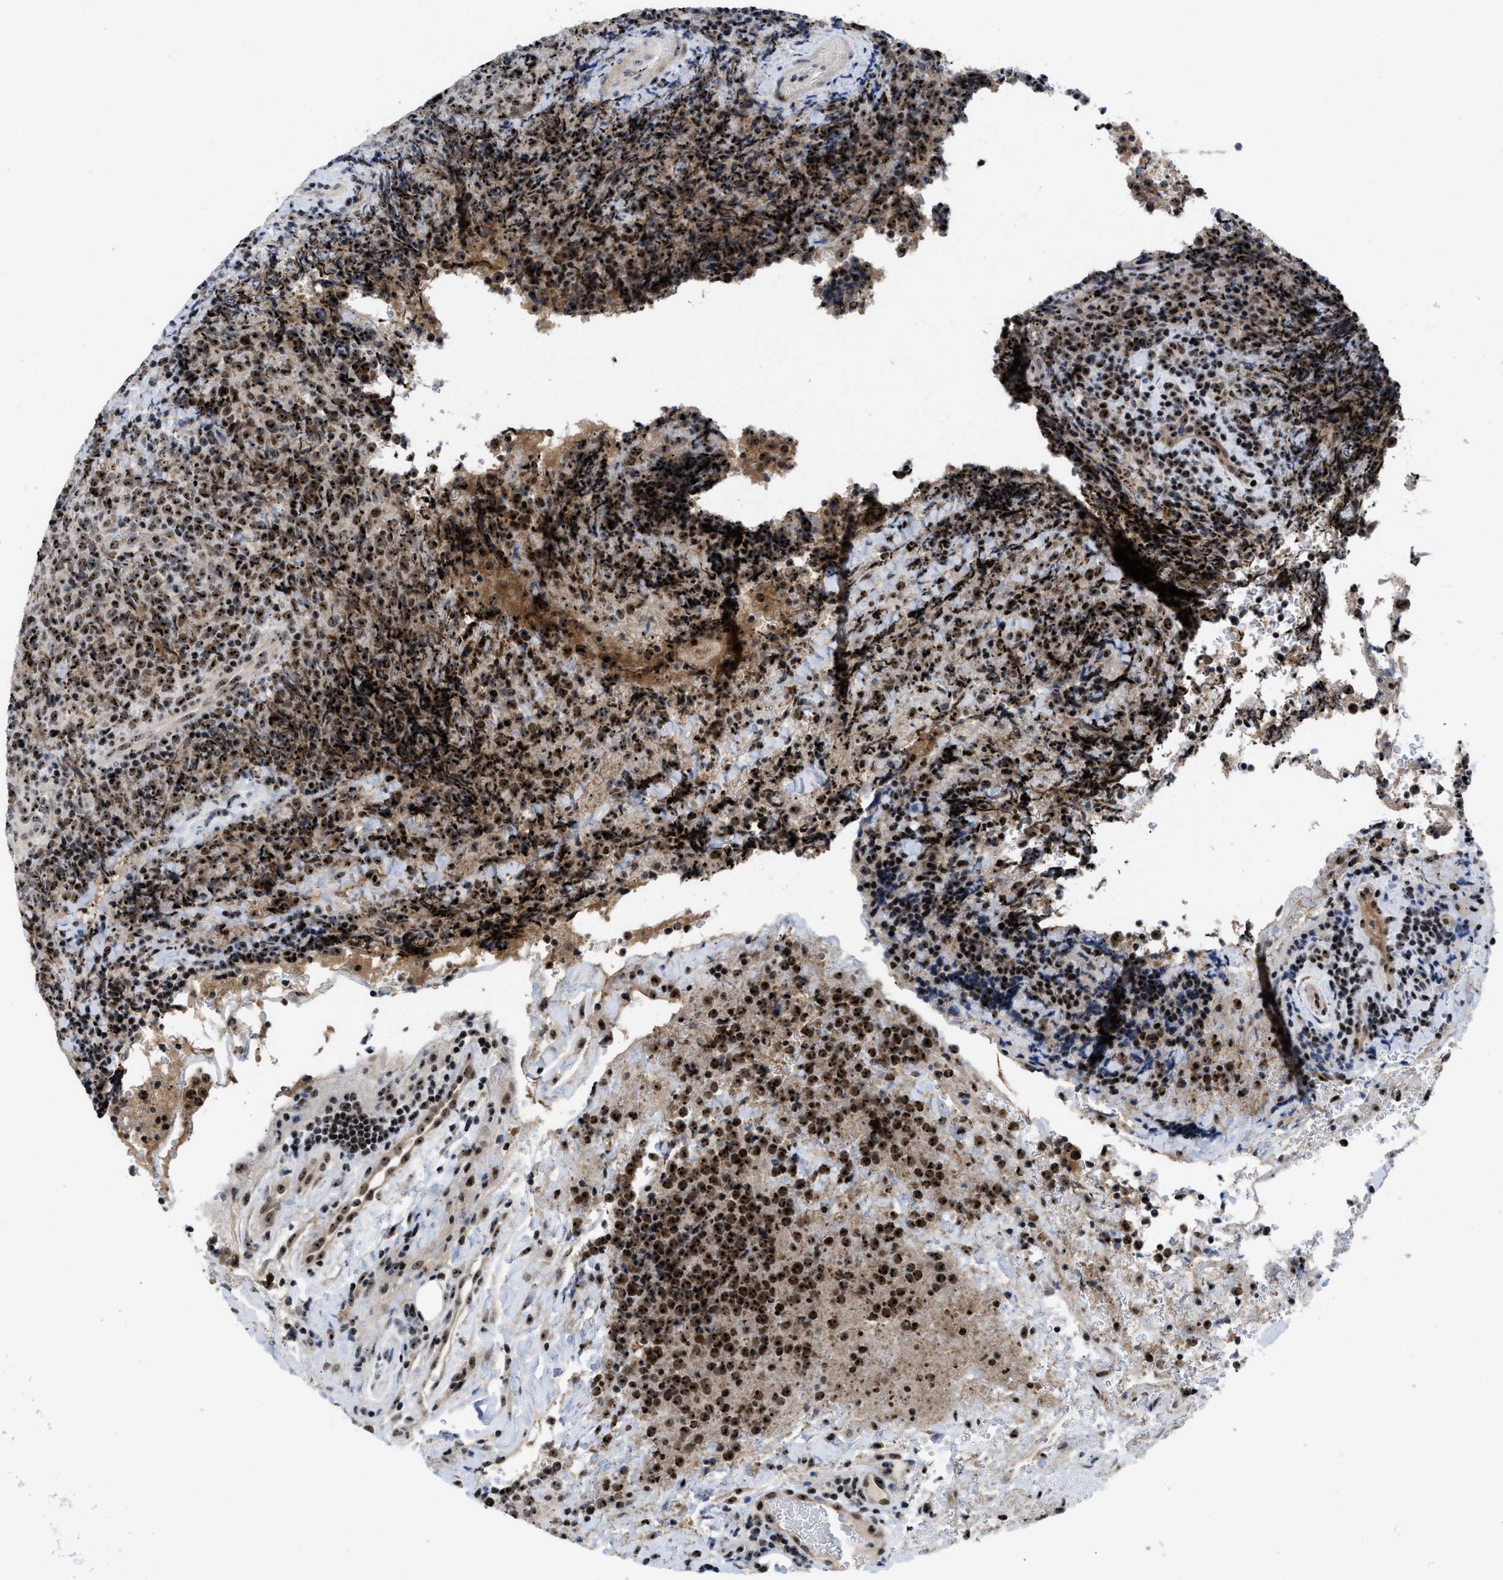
{"staining": {"intensity": "strong", "quantity": ">75%", "location": "nuclear"}, "tissue": "lymphoma", "cell_type": "Tumor cells", "image_type": "cancer", "snomed": [{"axis": "morphology", "description": "Malignant lymphoma, non-Hodgkin's type, High grade"}, {"axis": "topography", "description": "Tonsil"}], "caption": "Protein analysis of lymphoma tissue exhibits strong nuclear expression in about >75% of tumor cells. The protein is shown in brown color, while the nuclei are stained blue.", "gene": "NOP58", "patient": {"sex": "female", "age": 36}}